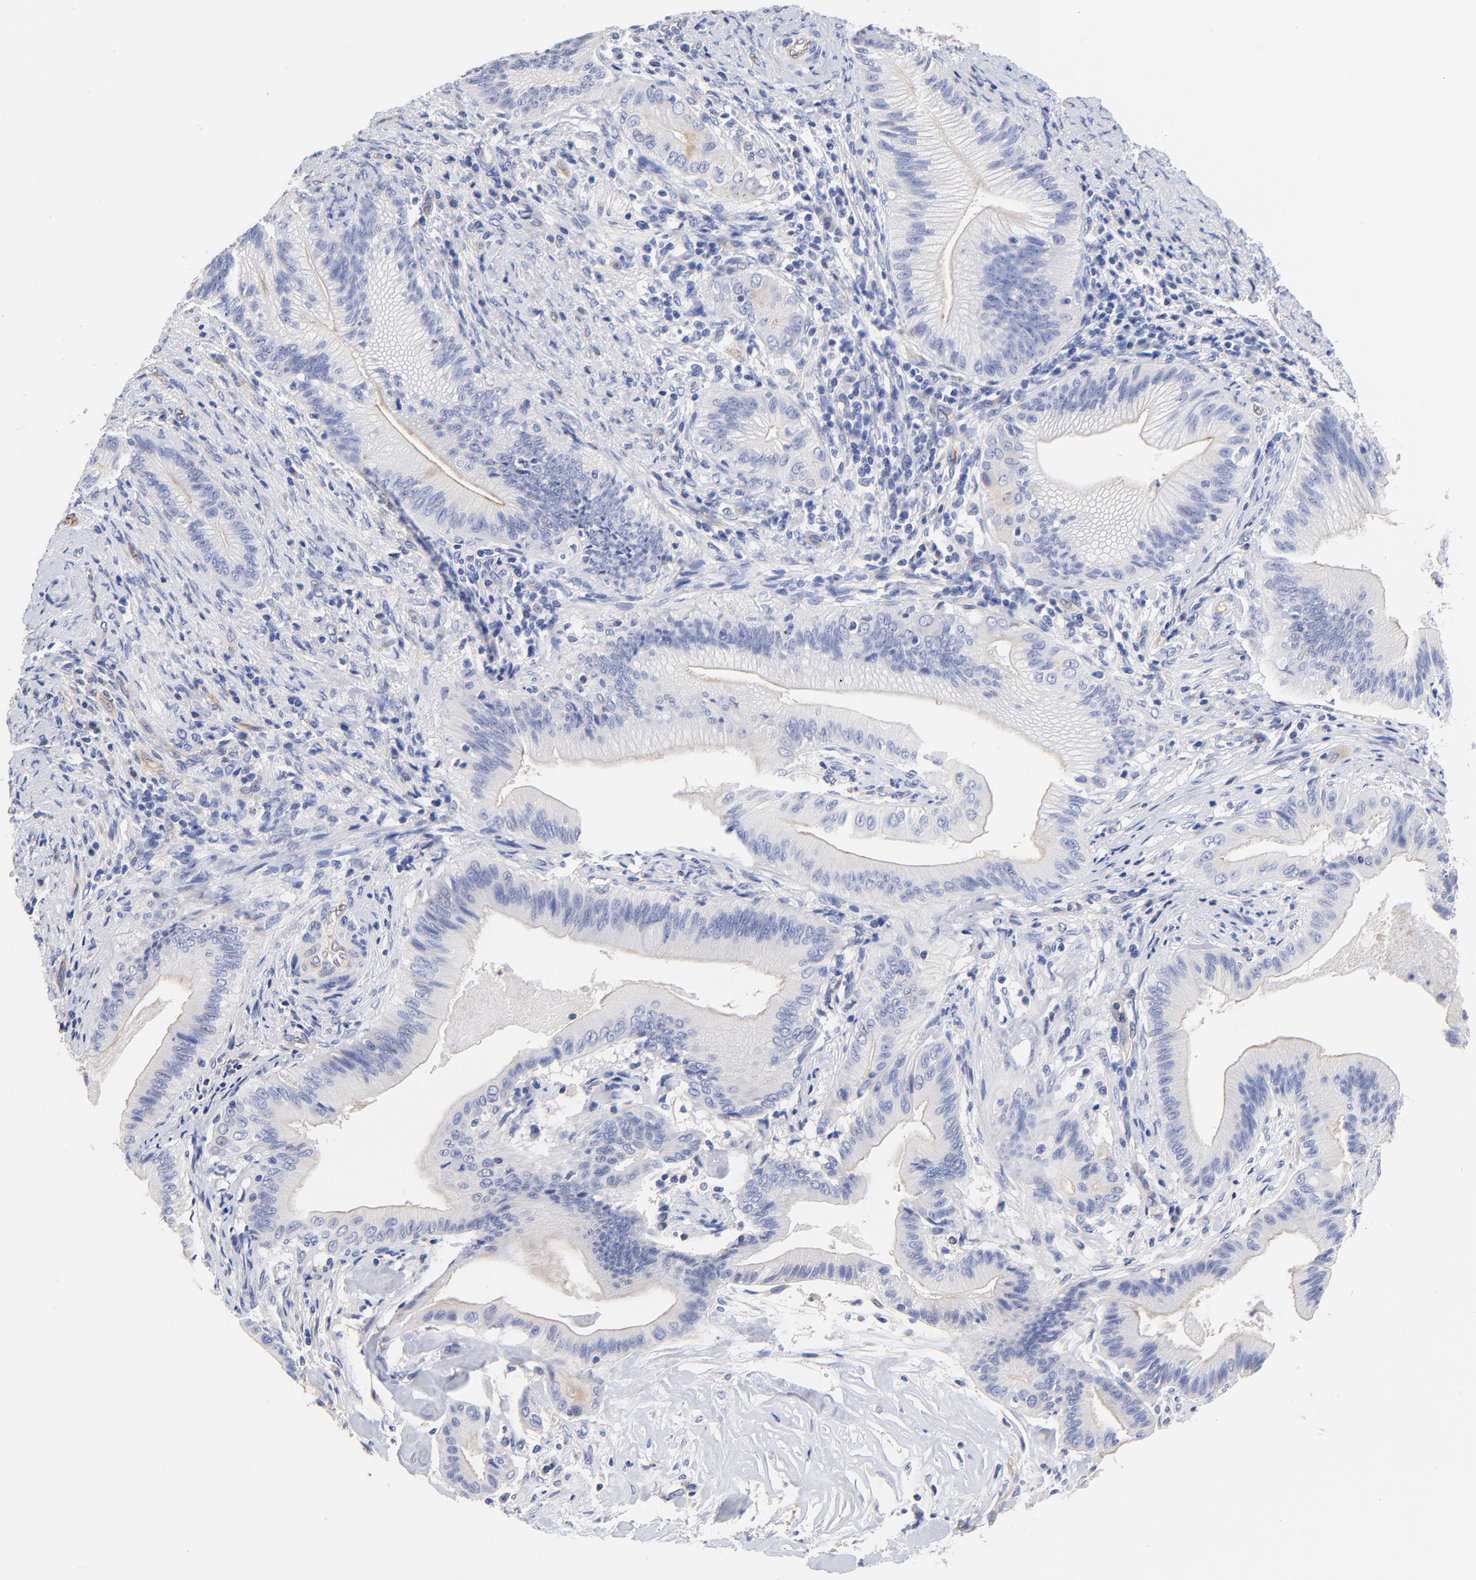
{"staining": {"intensity": "weak", "quantity": "<25%", "location": "cytoplasmic/membranous"}, "tissue": "liver cancer", "cell_type": "Tumor cells", "image_type": "cancer", "snomed": [{"axis": "morphology", "description": "Cholangiocarcinoma"}, {"axis": "topography", "description": "Liver"}], "caption": "Micrograph shows no protein positivity in tumor cells of liver cancer tissue.", "gene": "SLC44A2", "patient": {"sex": "male", "age": 58}}